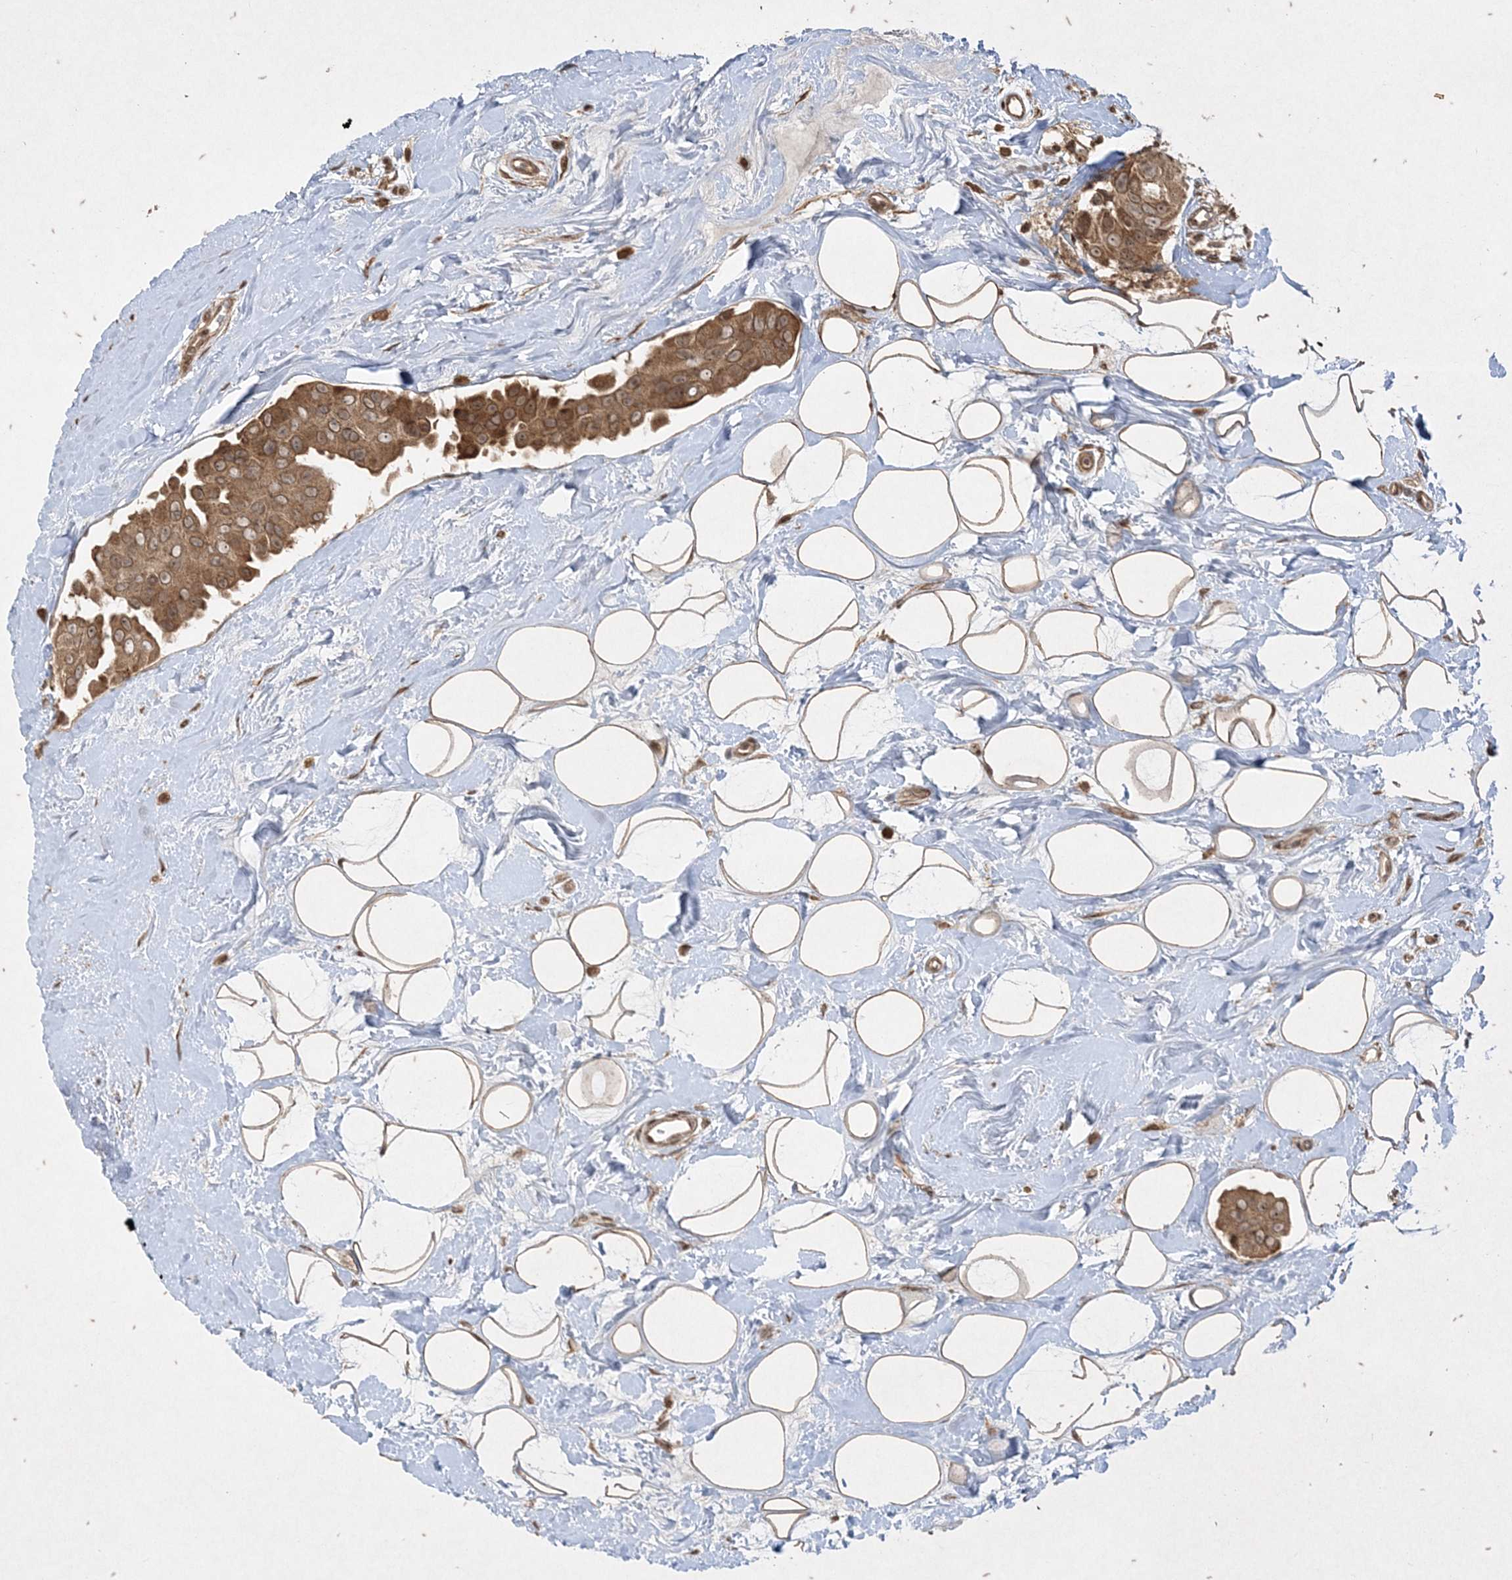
{"staining": {"intensity": "moderate", "quantity": ">75%", "location": "cytoplasmic/membranous"}, "tissue": "breast cancer", "cell_type": "Tumor cells", "image_type": "cancer", "snomed": [{"axis": "morphology", "description": "Normal tissue, NOS"}, {"axis": "morphology", "description": "Duct carcinoma"}, {"axis": "topography", "description": "Breast"}], "caption": "The image exhibits a brown stain indicating the presence of a protein in the cytoplasmic/membranous of tumor cells in breast intraductal carcinoma.", "gene": "RRAS", "patient": {"sex": "female", "age": 39}}